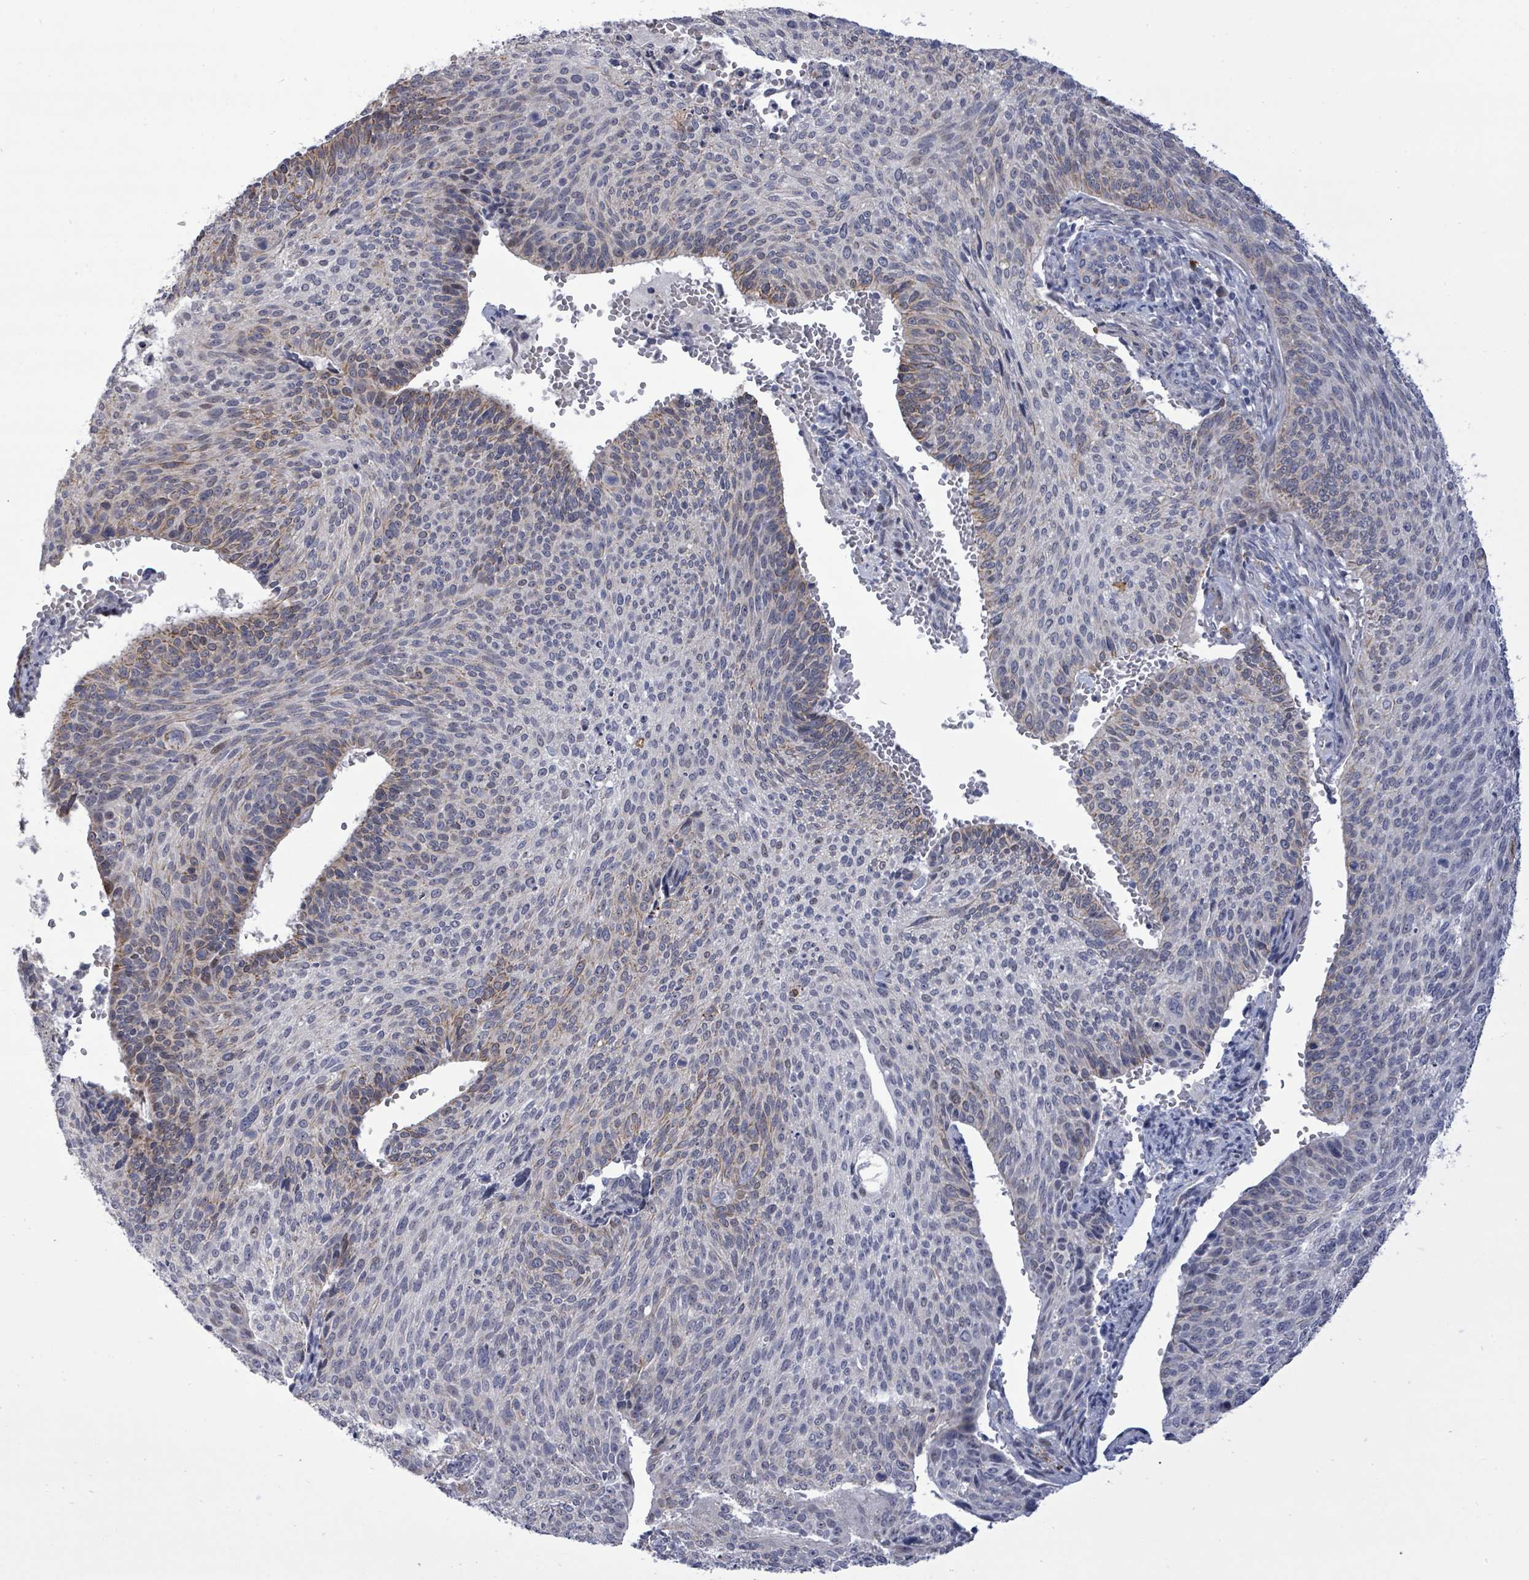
{"staining": {"intensity": "weak", "quantity": "<25%", "location": "cytoplasmic/membranous"}, "tissue": "cervical cancer", "cell_type": "Tumor cells", "image_type": "cancer", "snomed": [{"axis": "morphology", "description": "Squamous cell carcinoma, NOS"}, {"axis": "topography", "description": "Cervix"}], "caption": "There is no significant expression in tumor cells of squamous cell carcinoma (cervical).", "gene": "CT45A5", "patient": {"sex": "female", "age": 70}}